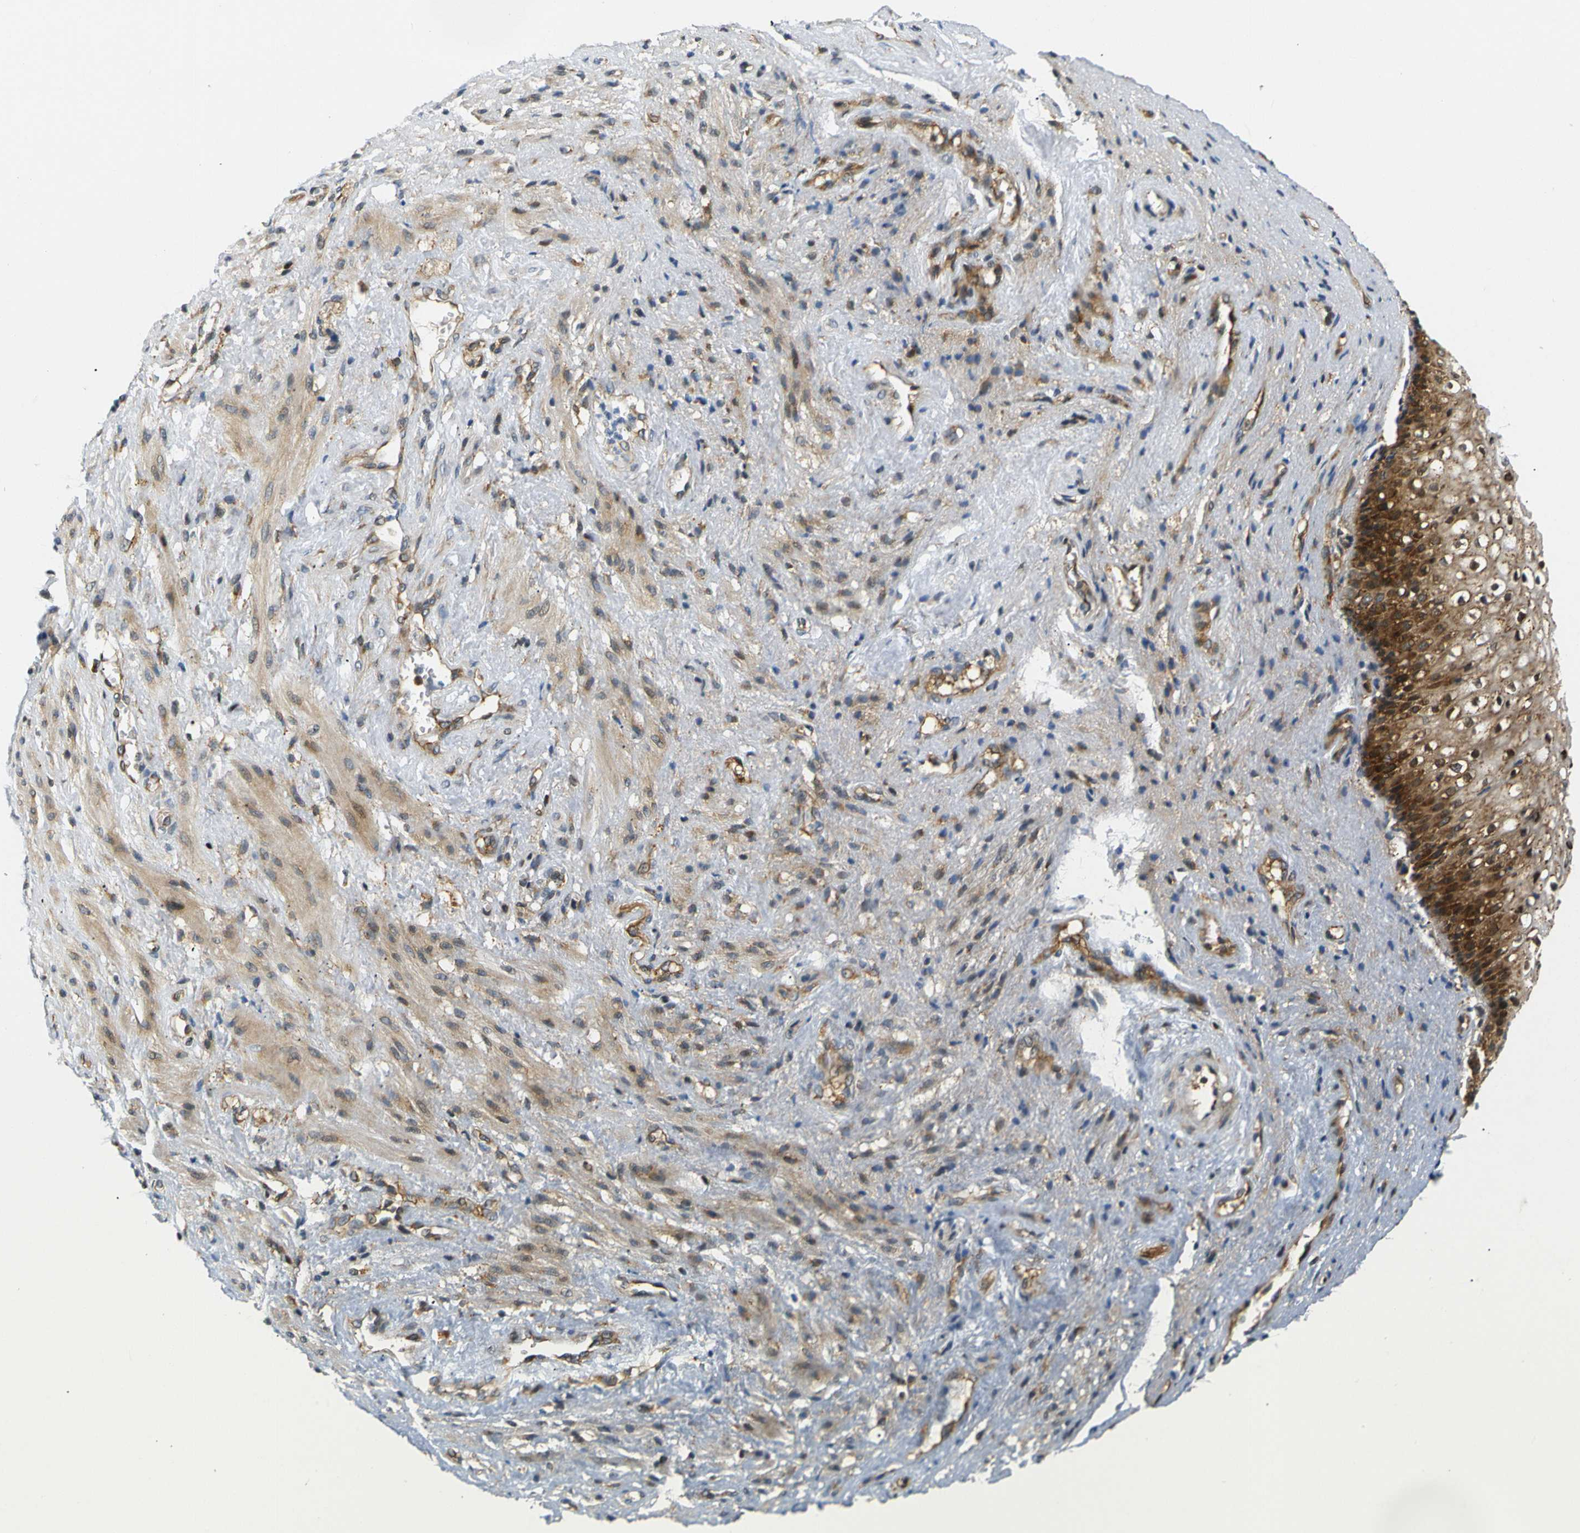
{"staining": {"intensity": "strong", "quantity": "25%-75%", "location": "cytoplasmic/membranous"}, "tissue": "vagina", "cell_type": "Squamous epithelial cells", "image_type": "normal", "snomed": [{"axis": "morphology", "description": "Normal tissue, NOS"}, {"axis": "topography", "description": "Vagina"}], "caption": "IHC of unremarkable vagina shows high levels of strong cytoplasmic/membranous positivity in about 25%-75% of squamous epithelial cells. The staining is performed using DAB (3,3'-diaminobenzidine) brown chromogen to label protein expression. The nuclei are counter-stained blue using hematoxylin.", "gene": "ABCE1", "patient": {"sex": "female", "age": 34}}